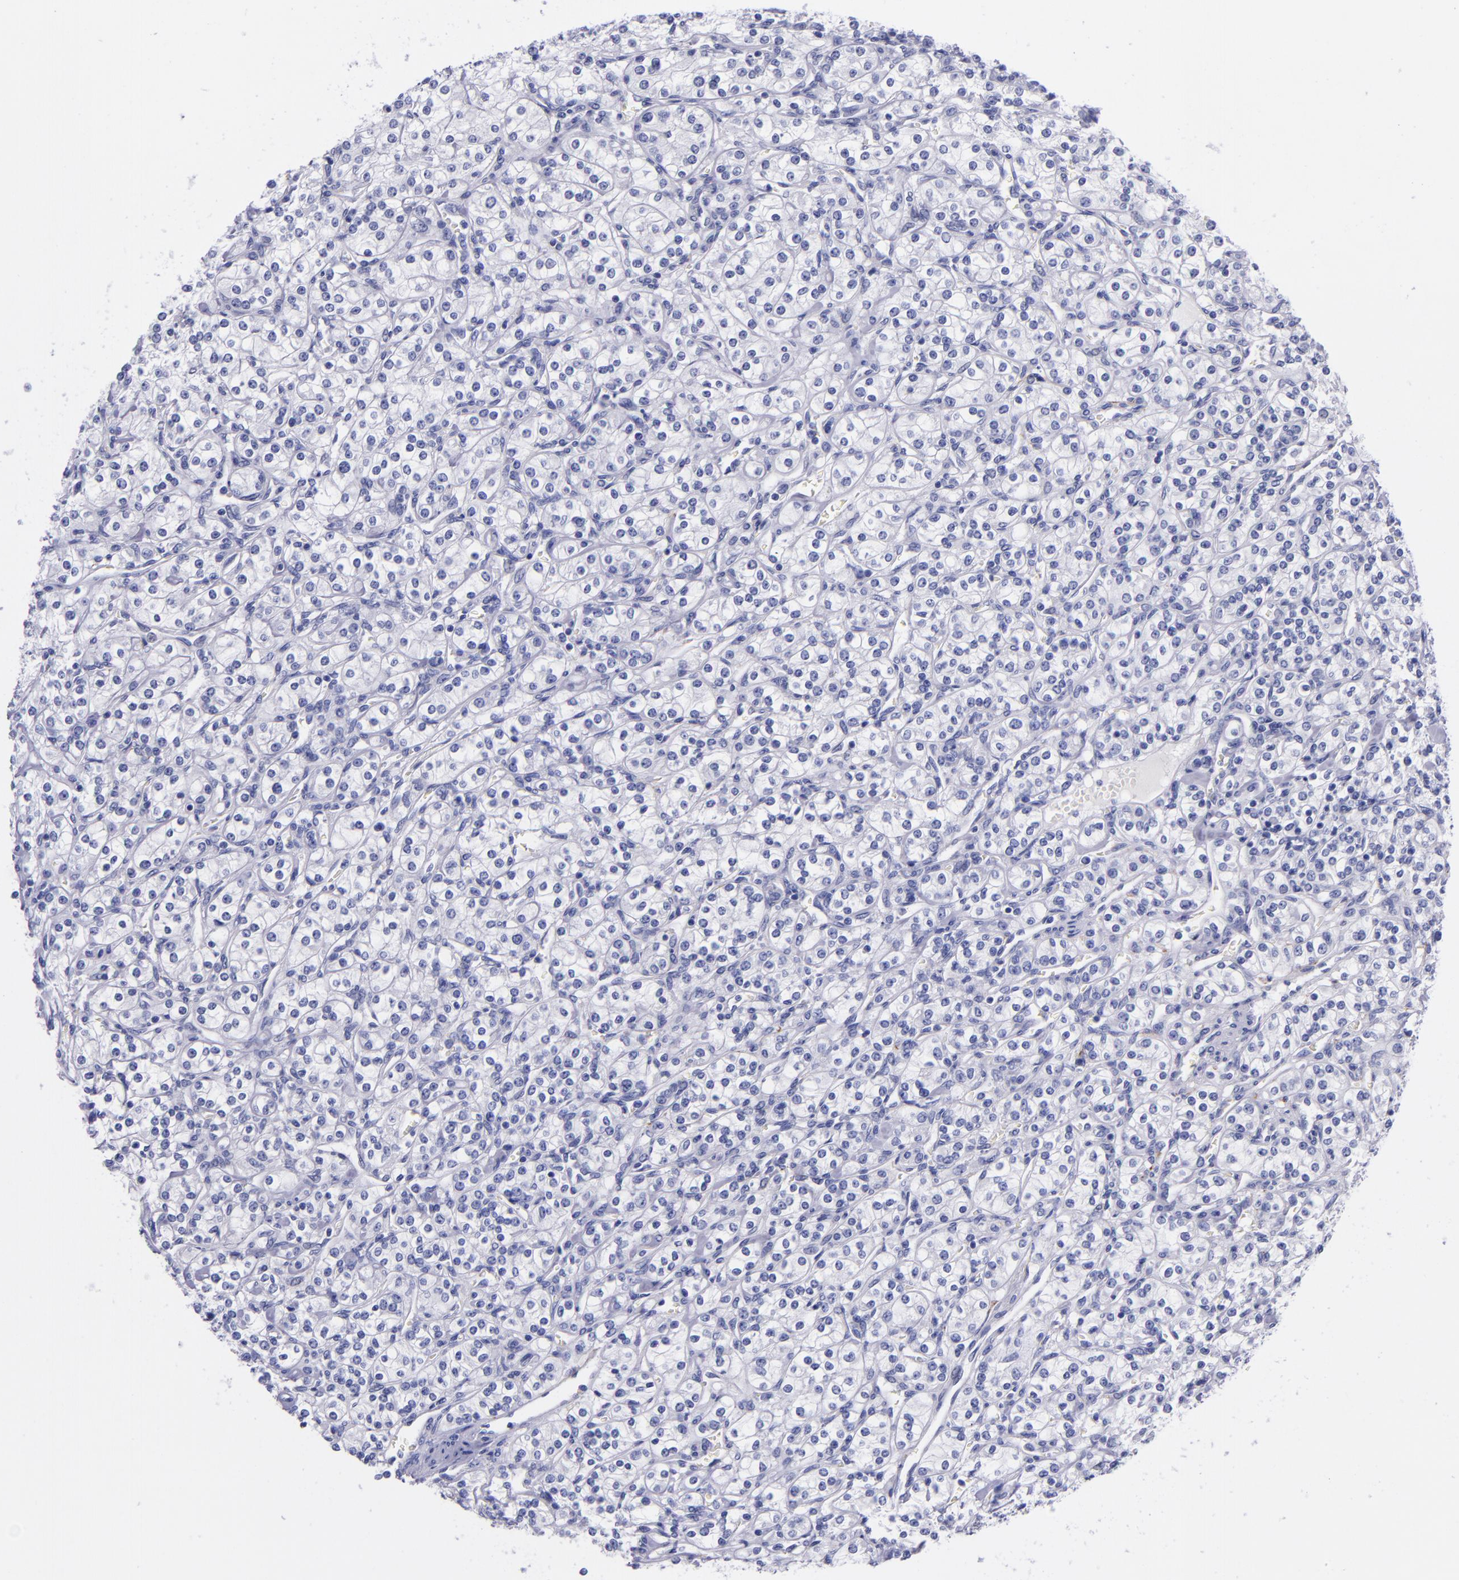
{"staining": {"intensity": "negative", "quantity": "none", "location": "none"}, "tissue": "renal cancer", "cell_type": "Tumor cells", "image_type": "cancer", "snomed": [{"axis": "morphology", "description": "Adenocarcinoma, NOS"}, {"axis": "topography", "description": "Kidney"}], "caption": "Image shows no protein positivity in tumor cells of renal cancer (adenocarcinoma) tissue.", "gene": "SV2A", "patient": {"sex": "male", "age": 77}}